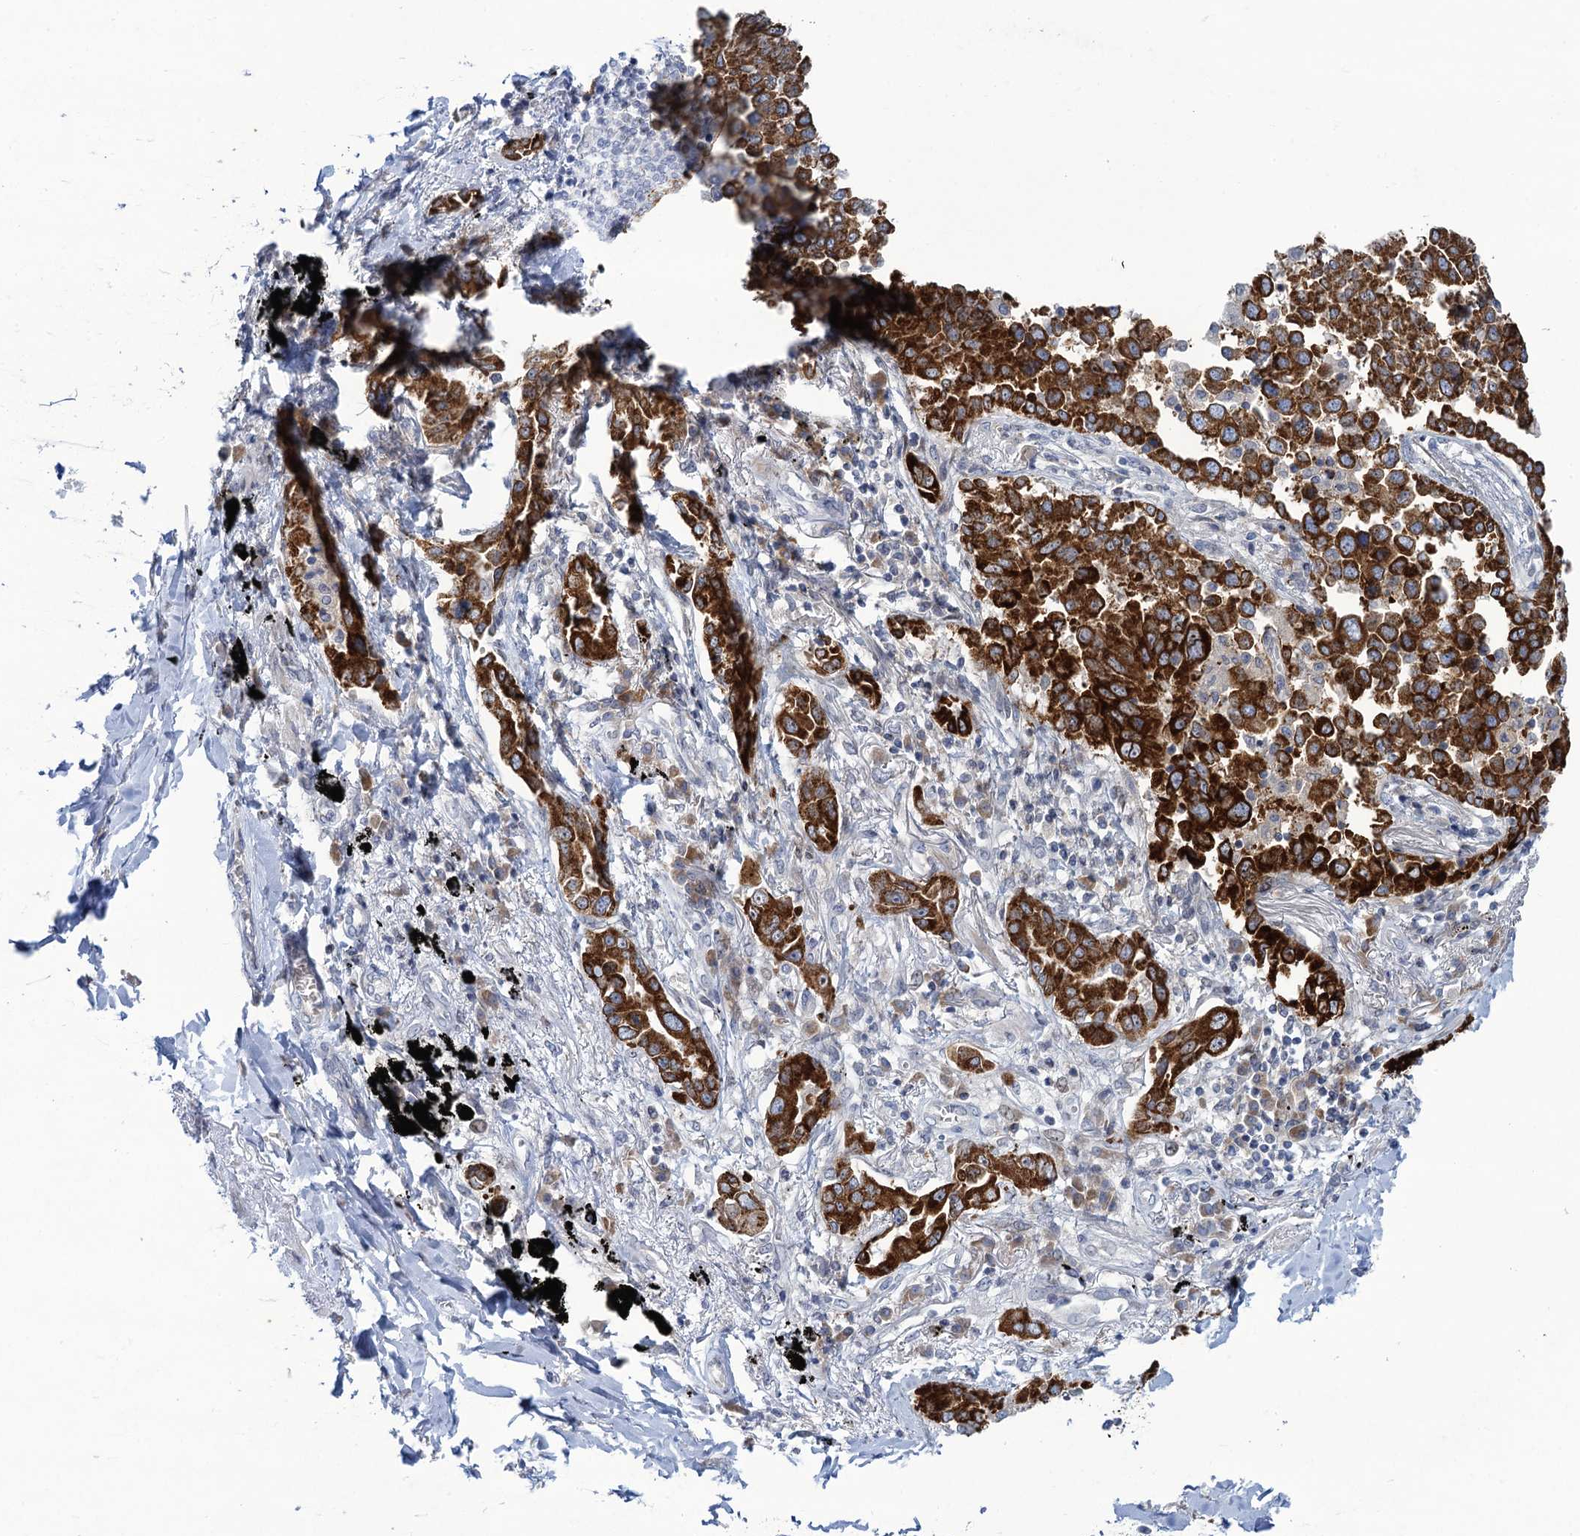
{"staining": {"intensity": "strong", "quantity": ">75%", "location": "cytoplasmic/membranous"}, "tissue": "lung cancer", "cell_type": "Tumor cells", "image_type": "cancer", "snomed": [{"axis": "morphology", "description": "Adenocarcinoma, NOS"}, {"axis": "topography", "description": "Lung"}], "caption": "Immunohistochemistry image of neoplastic tissue: human adenocarcinoma (lung) stained using IHC displays high levels of strong protein expression localized specifically in the cytoplasmic/membranous of tumor cells, appearing as a cytoplasmic/membranous brown color.", "gene": "QPCTL", "patient": {"sex": "male", "age": 67}}